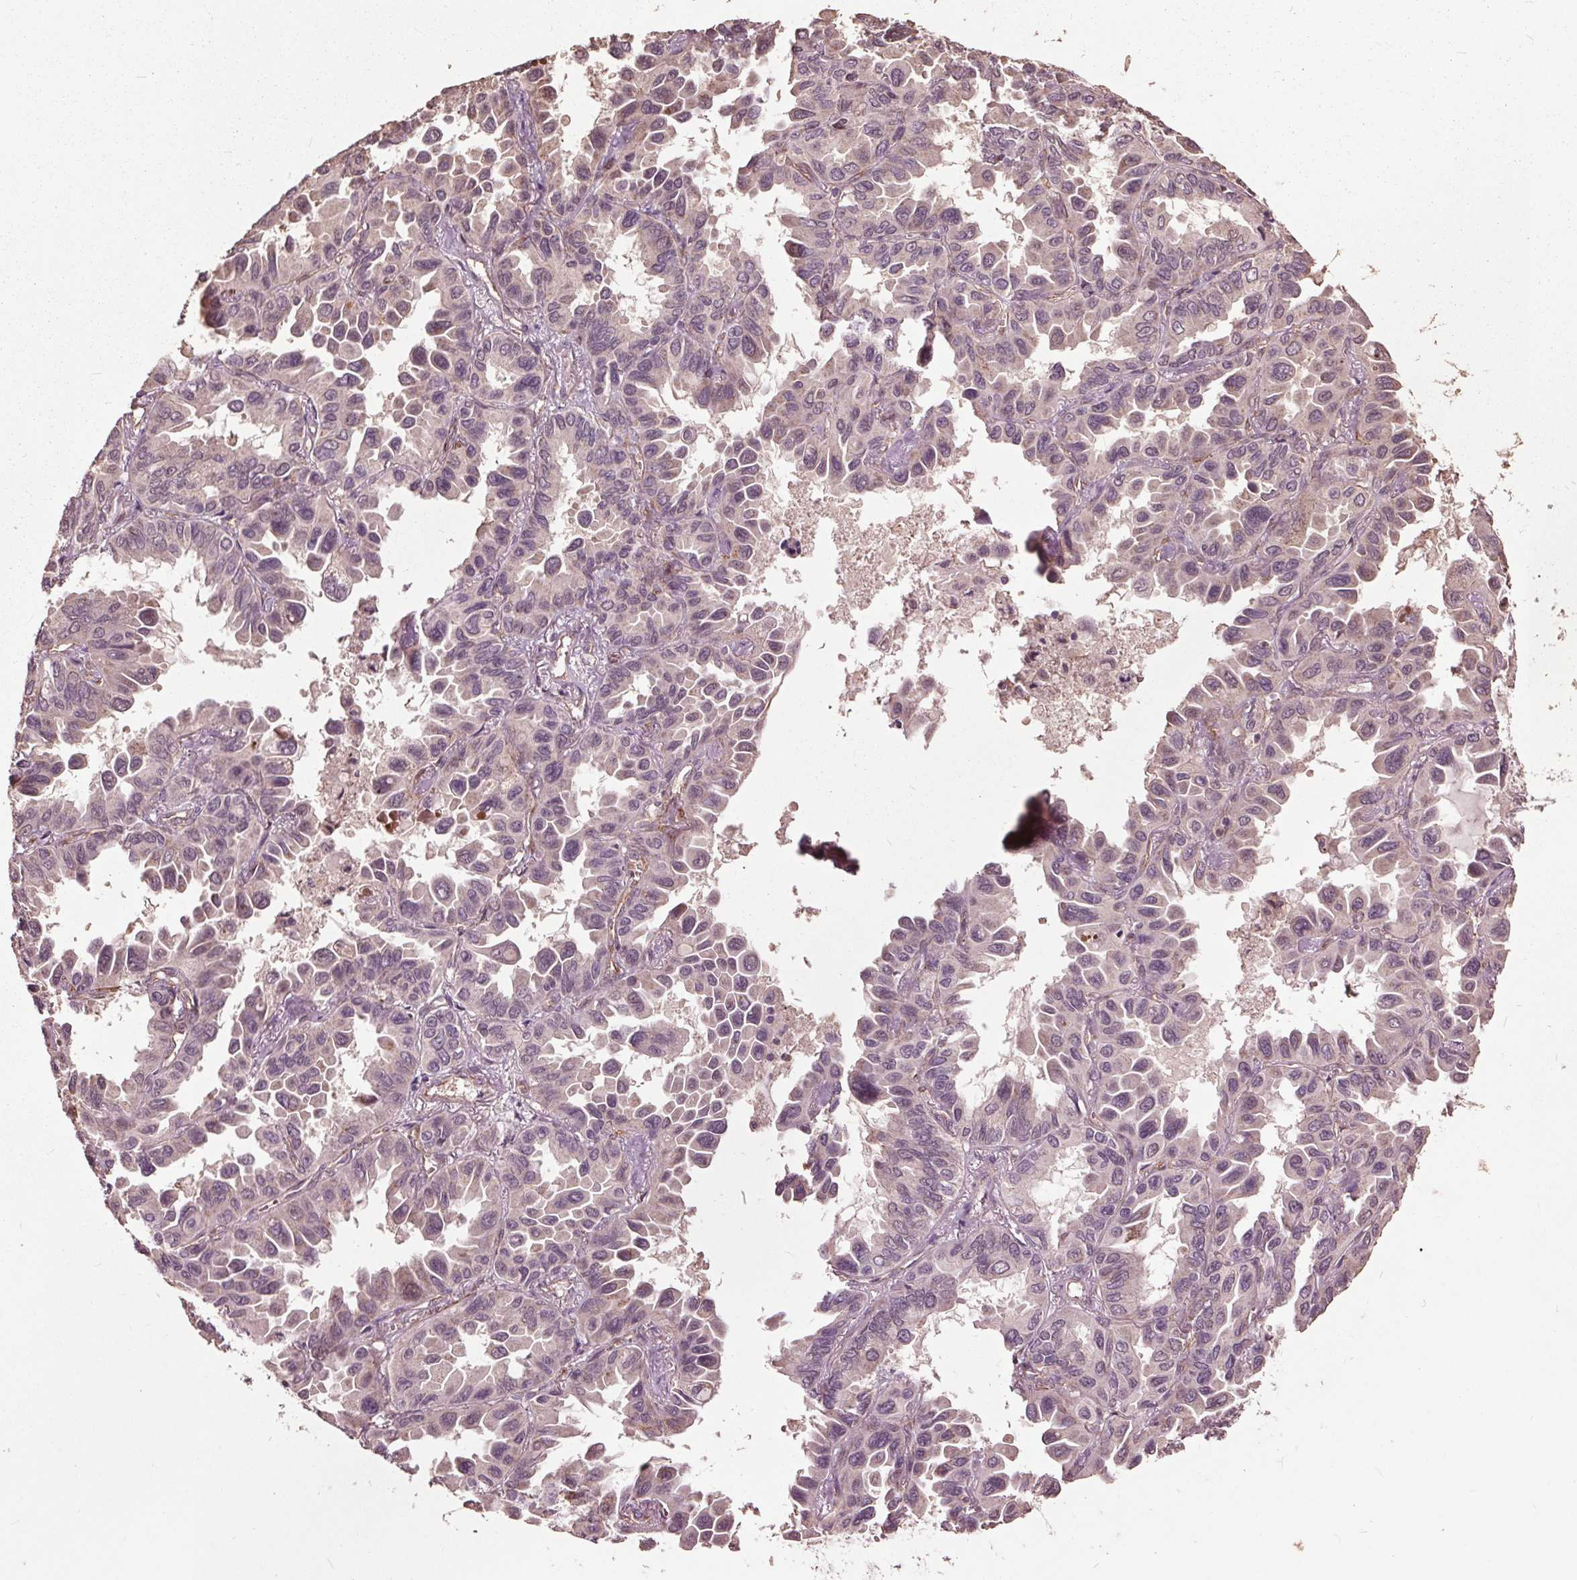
{"staining": {"intensity": "negative", "quantity": "none", "location": "none"}, "tissue": "lung cancer", "cell_type": "Tumor cells", "image_type": "cancer", "snomed": [{"axis": "morphology", "description": "Adenocarcinoma, NOS"}, {"axis": "topography", "description": "Lung"}], "caption": "High magnification brightfield microscopy of lung cancer stained with DAB (brown) and counterstained with hematoxylin (blue): tumor cells show no significant positivity.", "gene": "CEP95", "patient": {"sex": "male", "age": 64}}